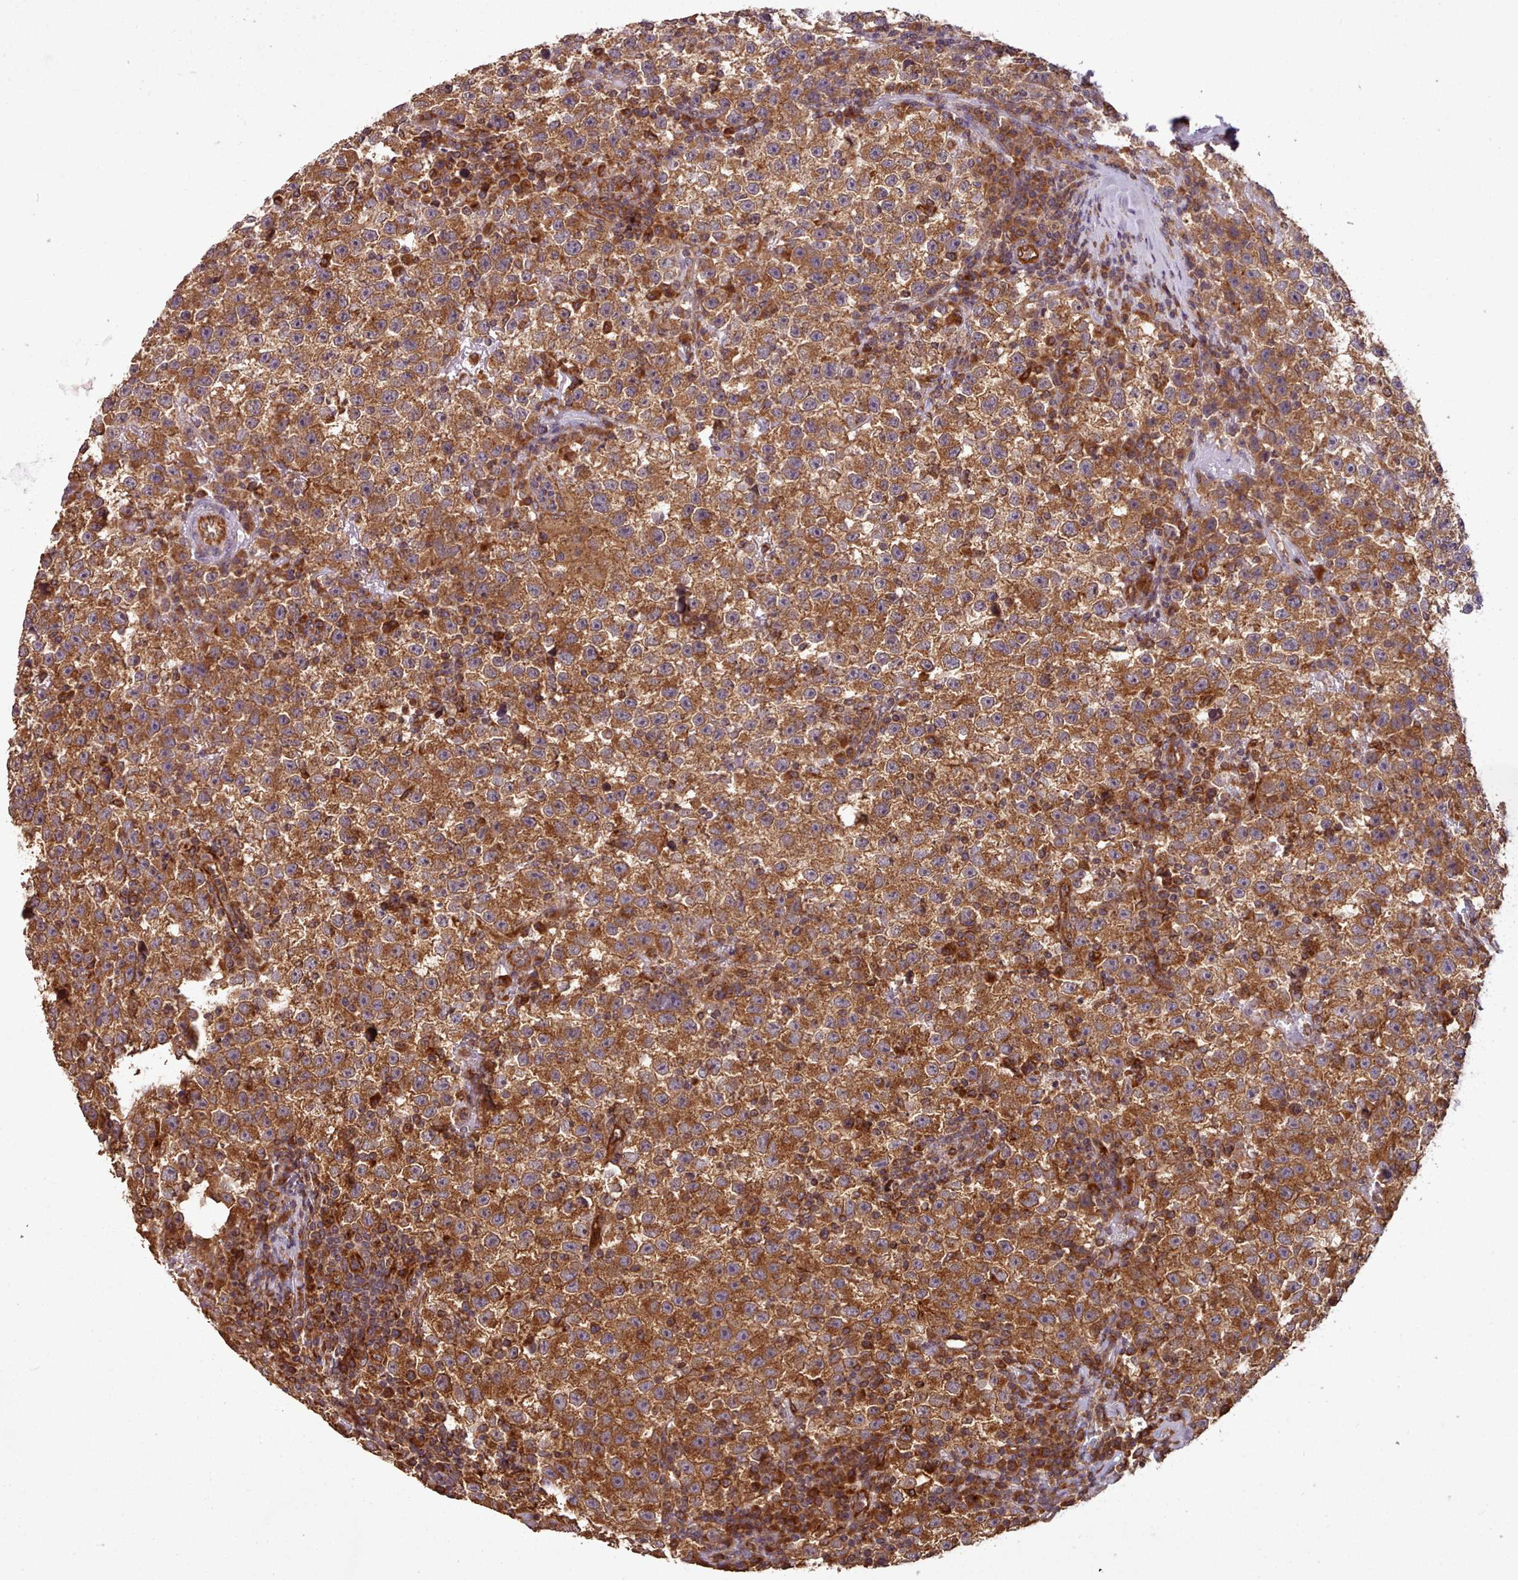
{"staining": {"intensity": "strong", "quantity": ">75%", "location": "cytoplasmic/membranous"}, "tissue": "testis cancer", "cell_type": "Tumor cells", "image_type": "cancer", "snomed": [{"axis": "morphology", "description": "Seminoma, NOS"}, {"axis": "topography", "description": "Testis"}], "caption": "Seminoma (testis) tissue exhibits strong cytoplasmic/membranous expression in approximately >75% of tumor cells, visualized by immunohistochemistry.", "gene": "CRYBG1", "patient": {"sex": "male", "age": 22}}